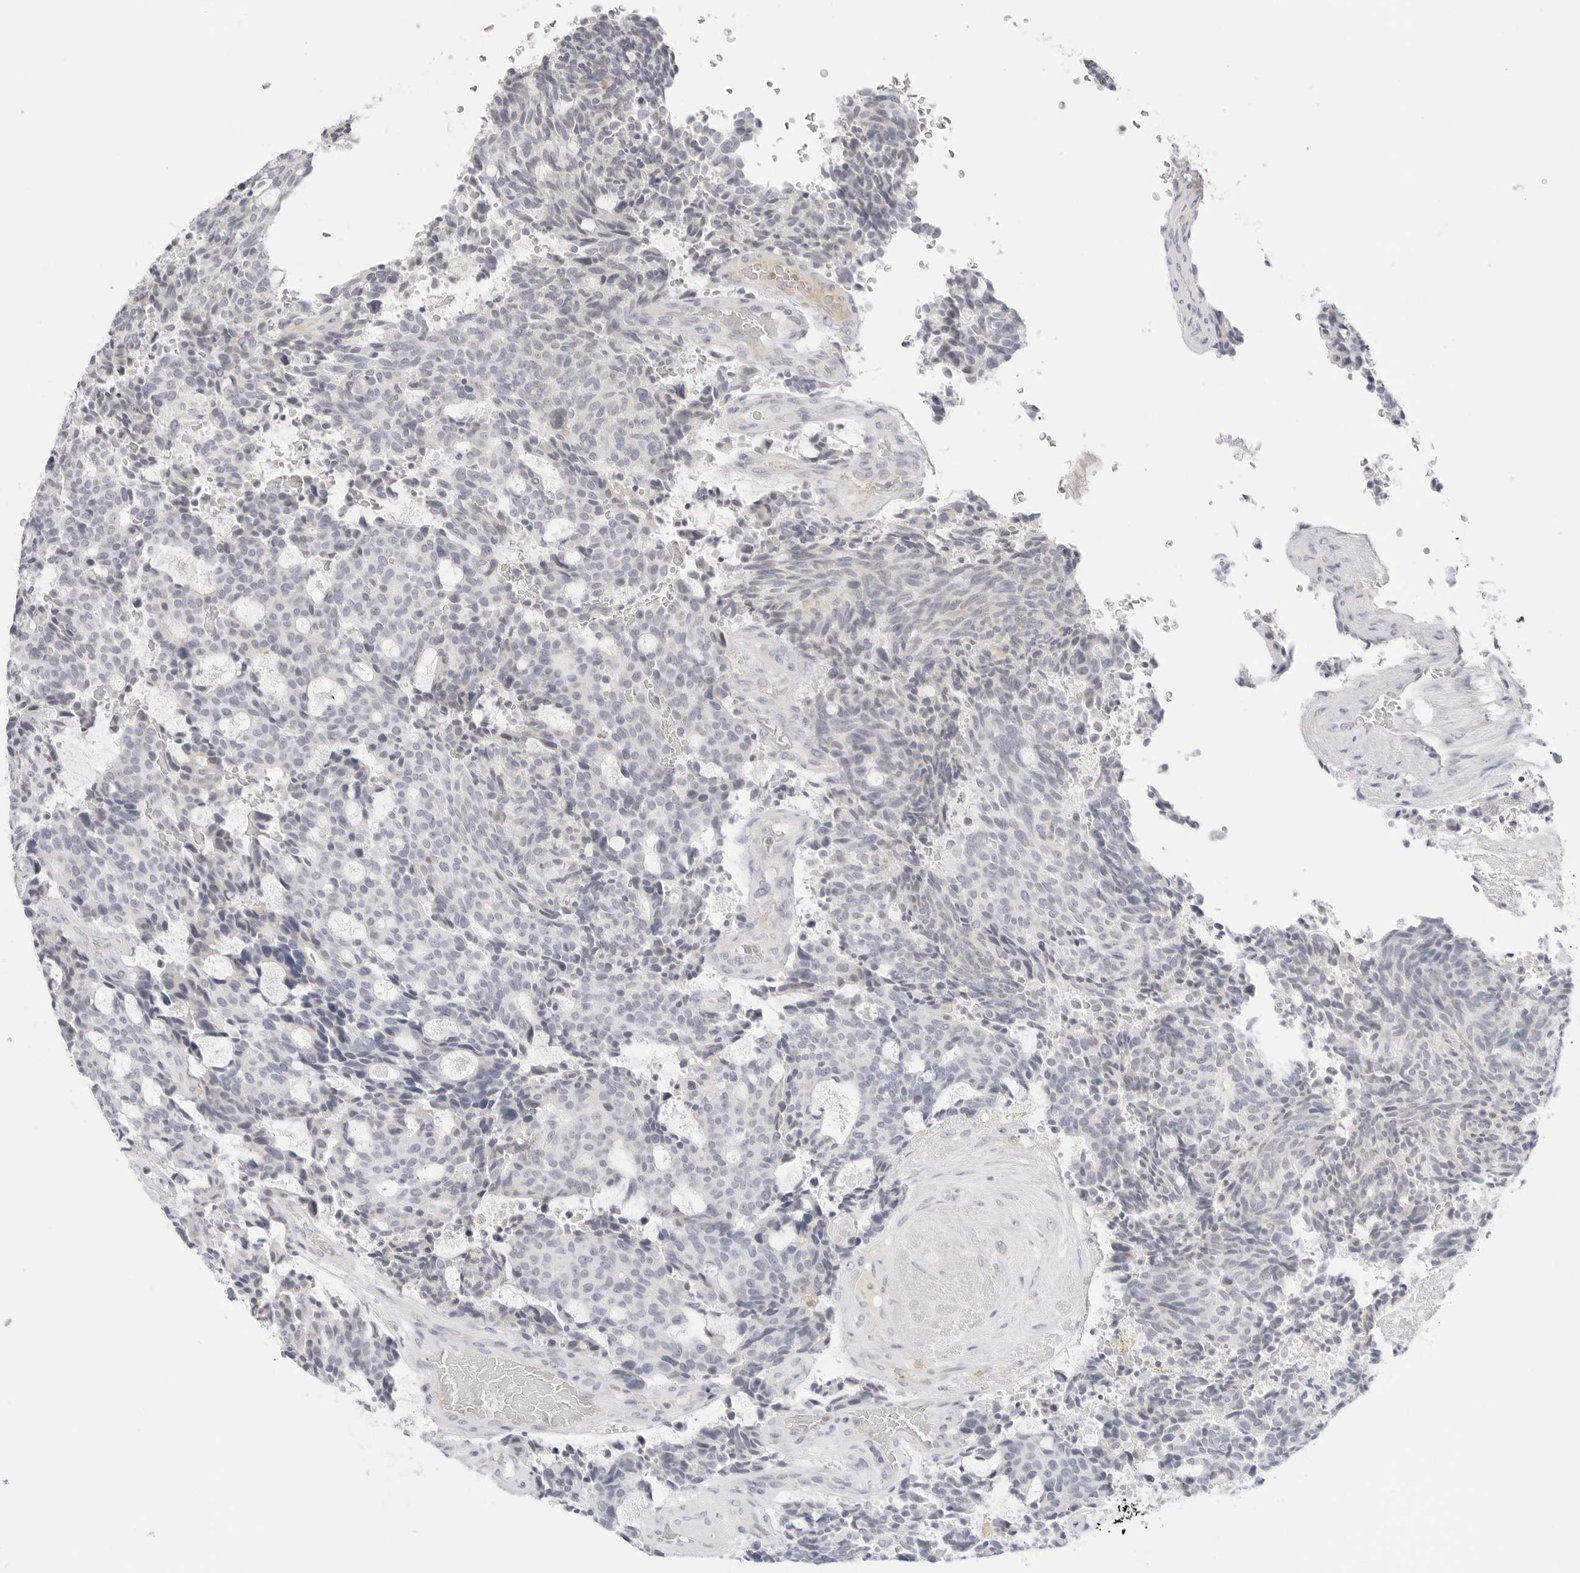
{"staining": {"intensity": "negative", "quantity": "none", "location": "none"}, "tissue": "carcinoid", "cell_type": "Tumor cells", "image_type": "cancer", "snomed": [{"axis": "morphology", "description": "Carcinoid, malignant, NOS"}, {"axis": "topography", "description": "Pancreas"}], "caption": "A photomicrograph of human carcinoid (malignant) is negative for staining in tumor cells.", "gene": "TNFRSF14", "patient": {"sex": "female", "age": 54}}